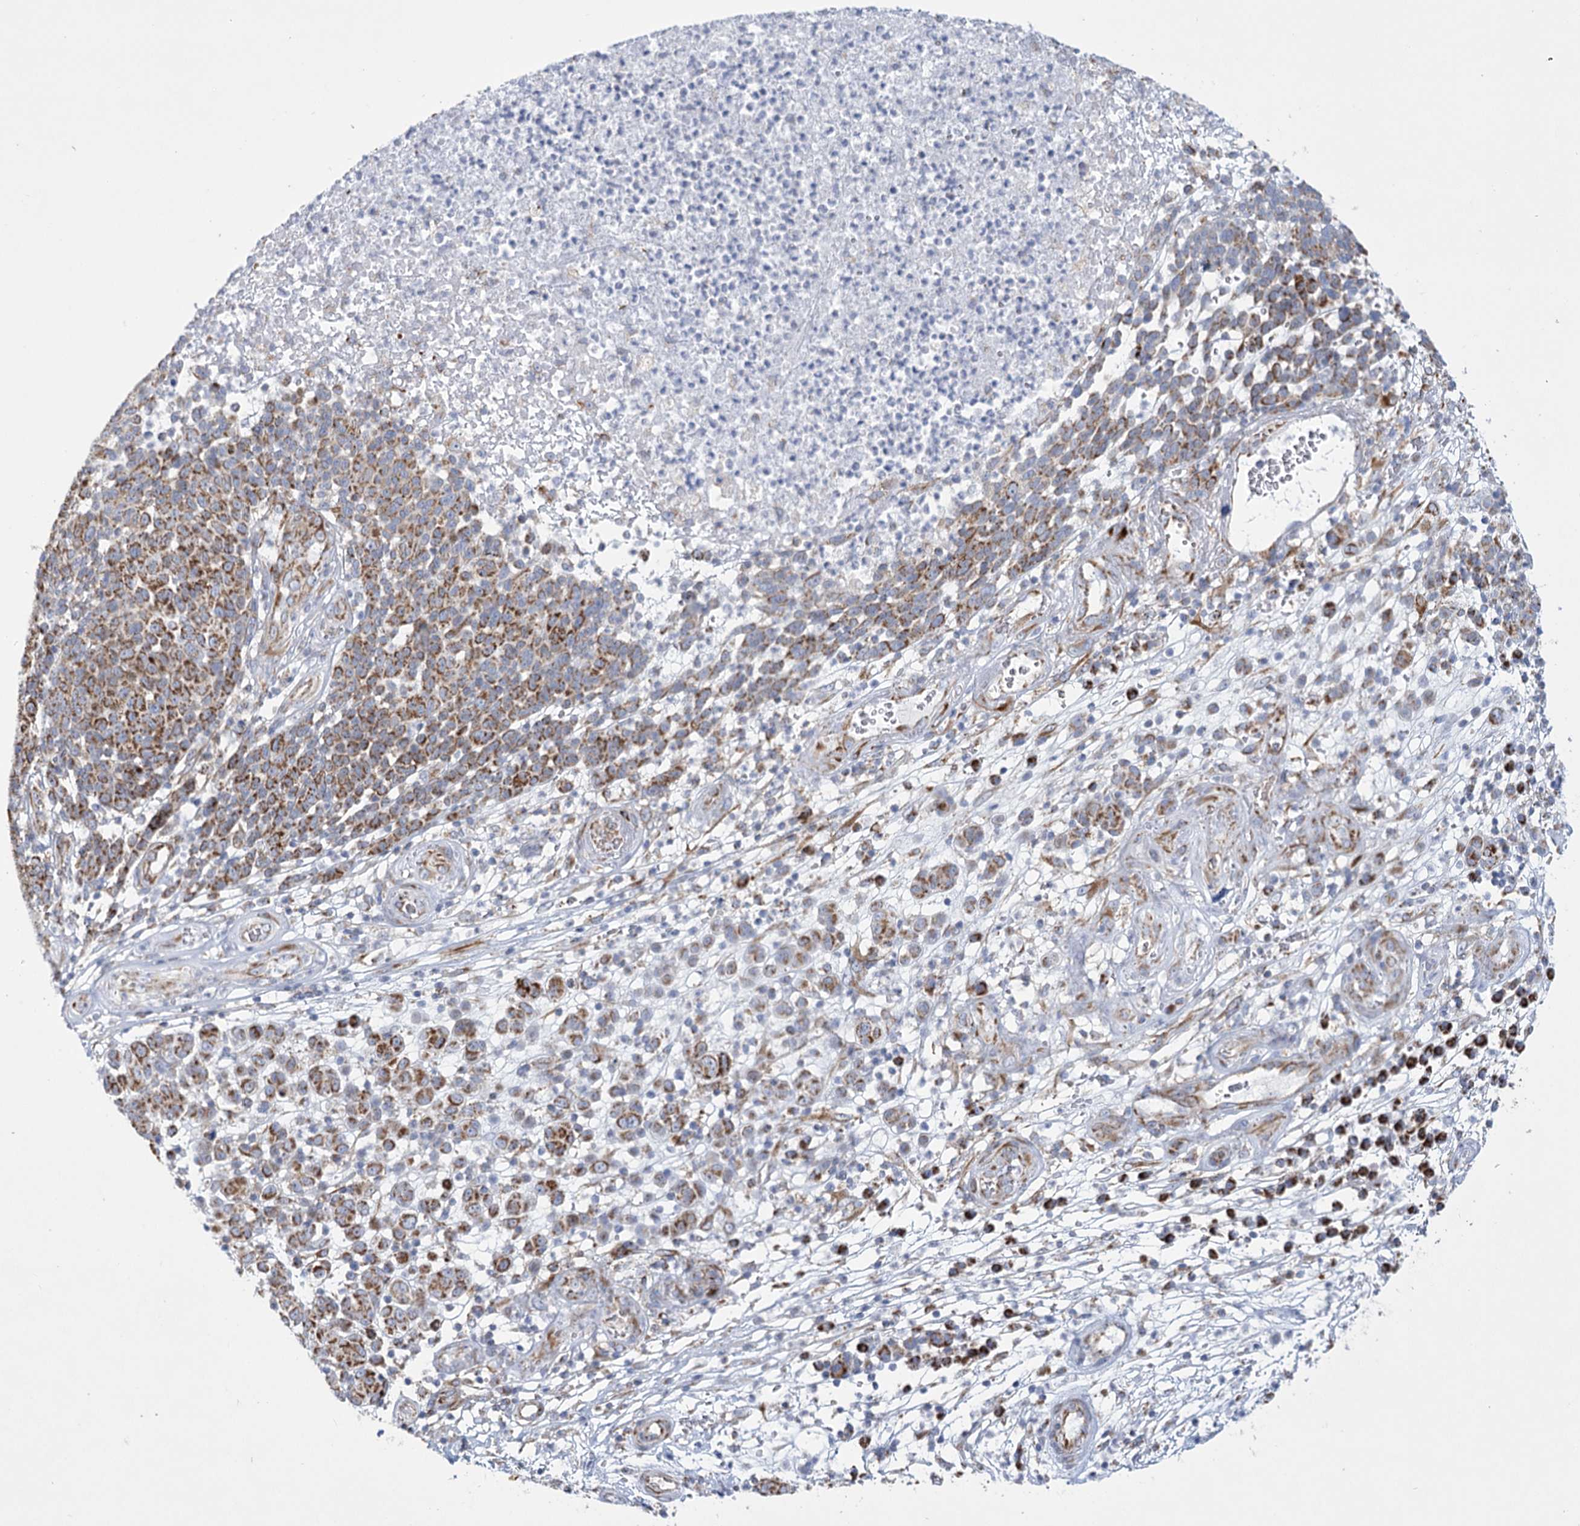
{"staining": {"intensity": "strong", "quantity": "25%-75%", "location": "cytoplasmic/membranous"}, "tissue": "melanoma", "cell_type": "Tumor cells", "image_type": "cancer", "snomed": [{"axis": "morphology", "description": "Malignant melanoma, NOS"}, {"axis": "topography", "description": "Skin"}], "caption": "Human melanoma stained with a protein marker exhibits strong staining in tumor cells.", "gene": "DHTKD1", "patient": {"sex": "male", "age": 49}}